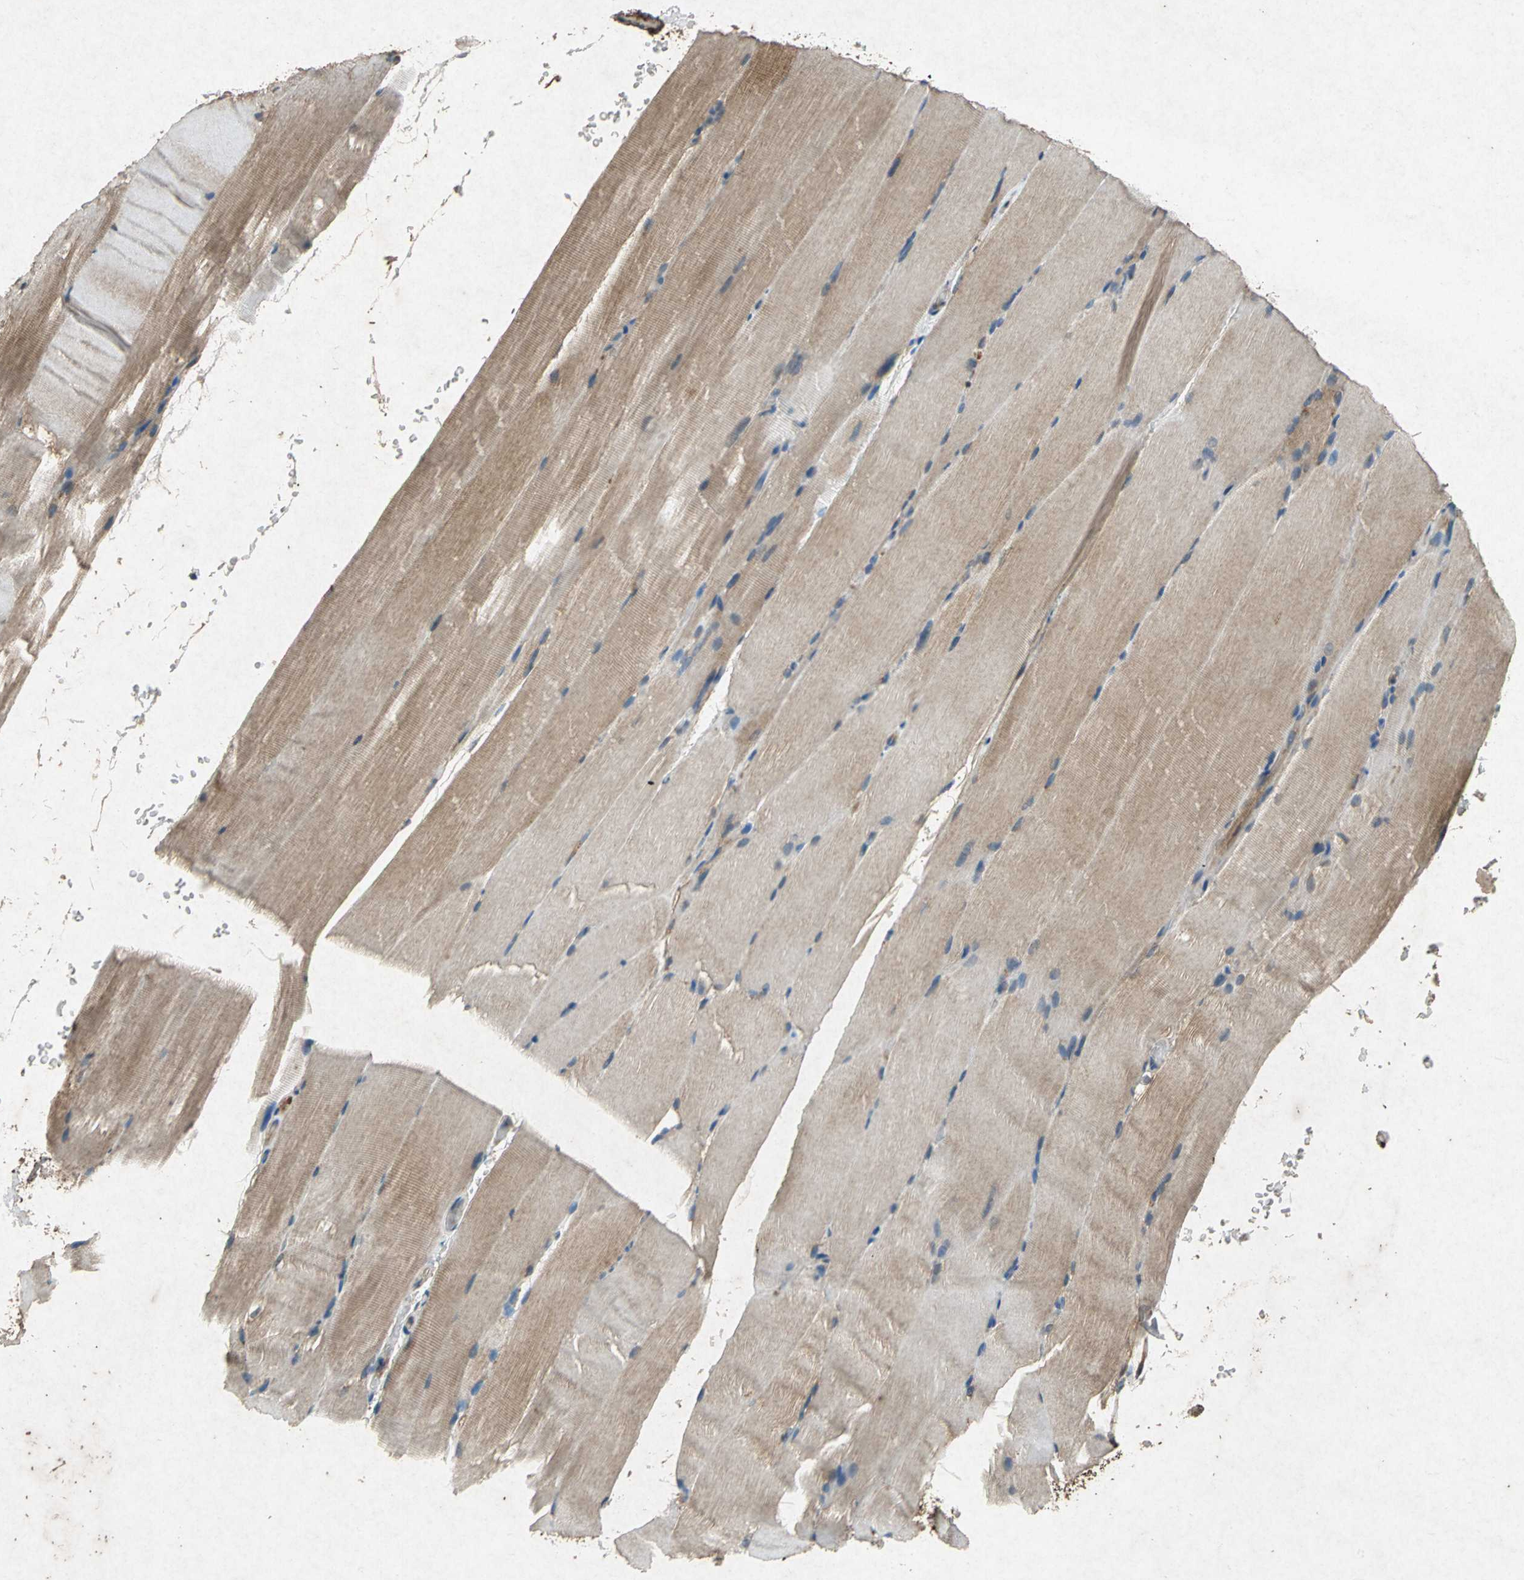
{"staining": {"intensity": "moderate", "quantity": "25%-75%", "location": "cytoplasmic/membranous"}, "tissue": "skeletal muscle", "cell_type": "Myocytes", "image_type": "normal", "snomed": [{"axis": "morphology", "description": "Normal tissue, NOS"}, {"axis": "topography", "description": "Skeletal muscle"}, {"axis": "topography", "description": "Parathyroid gland"}], "caption": "This micrograph shows IHC staining of unremarkable skeletal muscle, with medium moderate cytoplasmic/membranous expression in about 25%-75% of myocytes.", "gene": "HSP90AB1", "patient": {"sex": "female", "age": 37}}